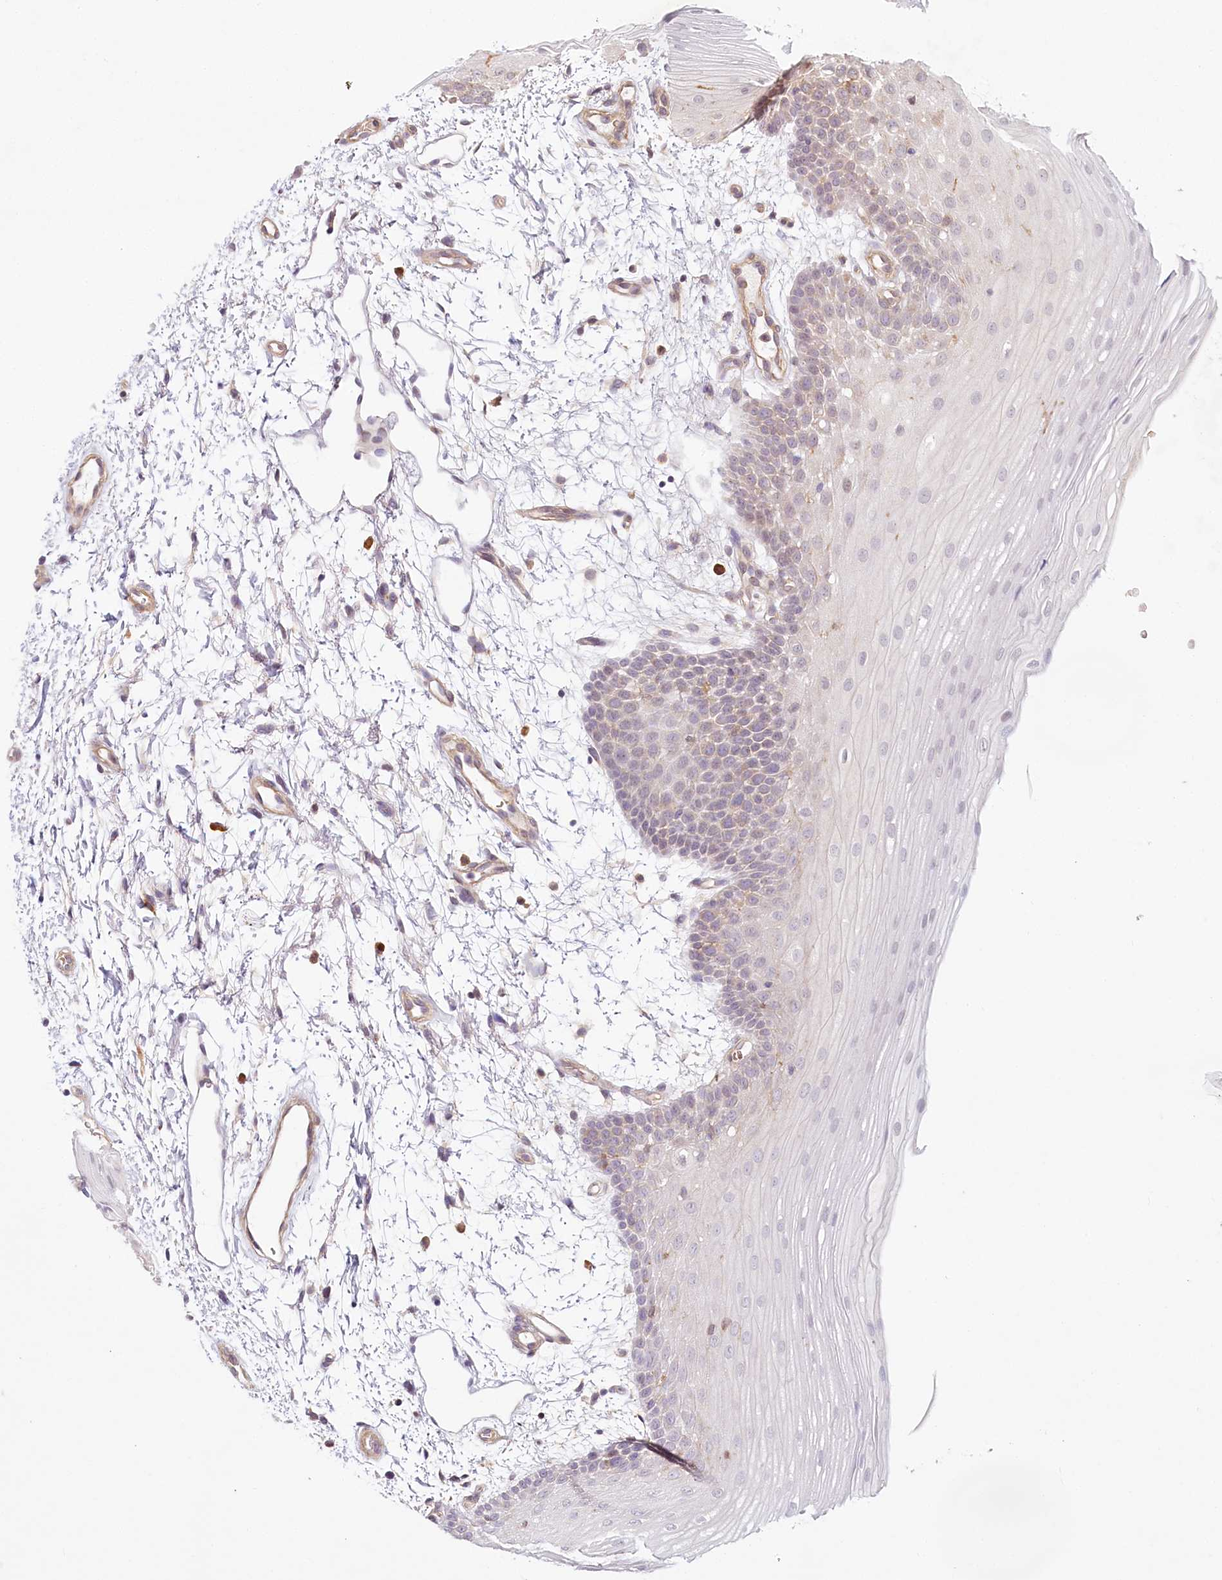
{"staining": {"intensity": "moderate", "quantity": "25%-75%", "location": "nuclear"}, "tissue": "oral mucosa", "cell_type": "Squamous epithelial cells", "image_type": "normal", "snomed": [{"axis": "morphology", "description": "Normal tissue, NOS"}, {"axis": "topography", "description": "Oral tissue"}], "caption": "A brown stain labels moderate nuclear staining of a protein in squamous epithelial cells of unremarkable human oral mucosa.", "gene": "TUBGCP2", "patient": {"sex": "male", "age": 68}}